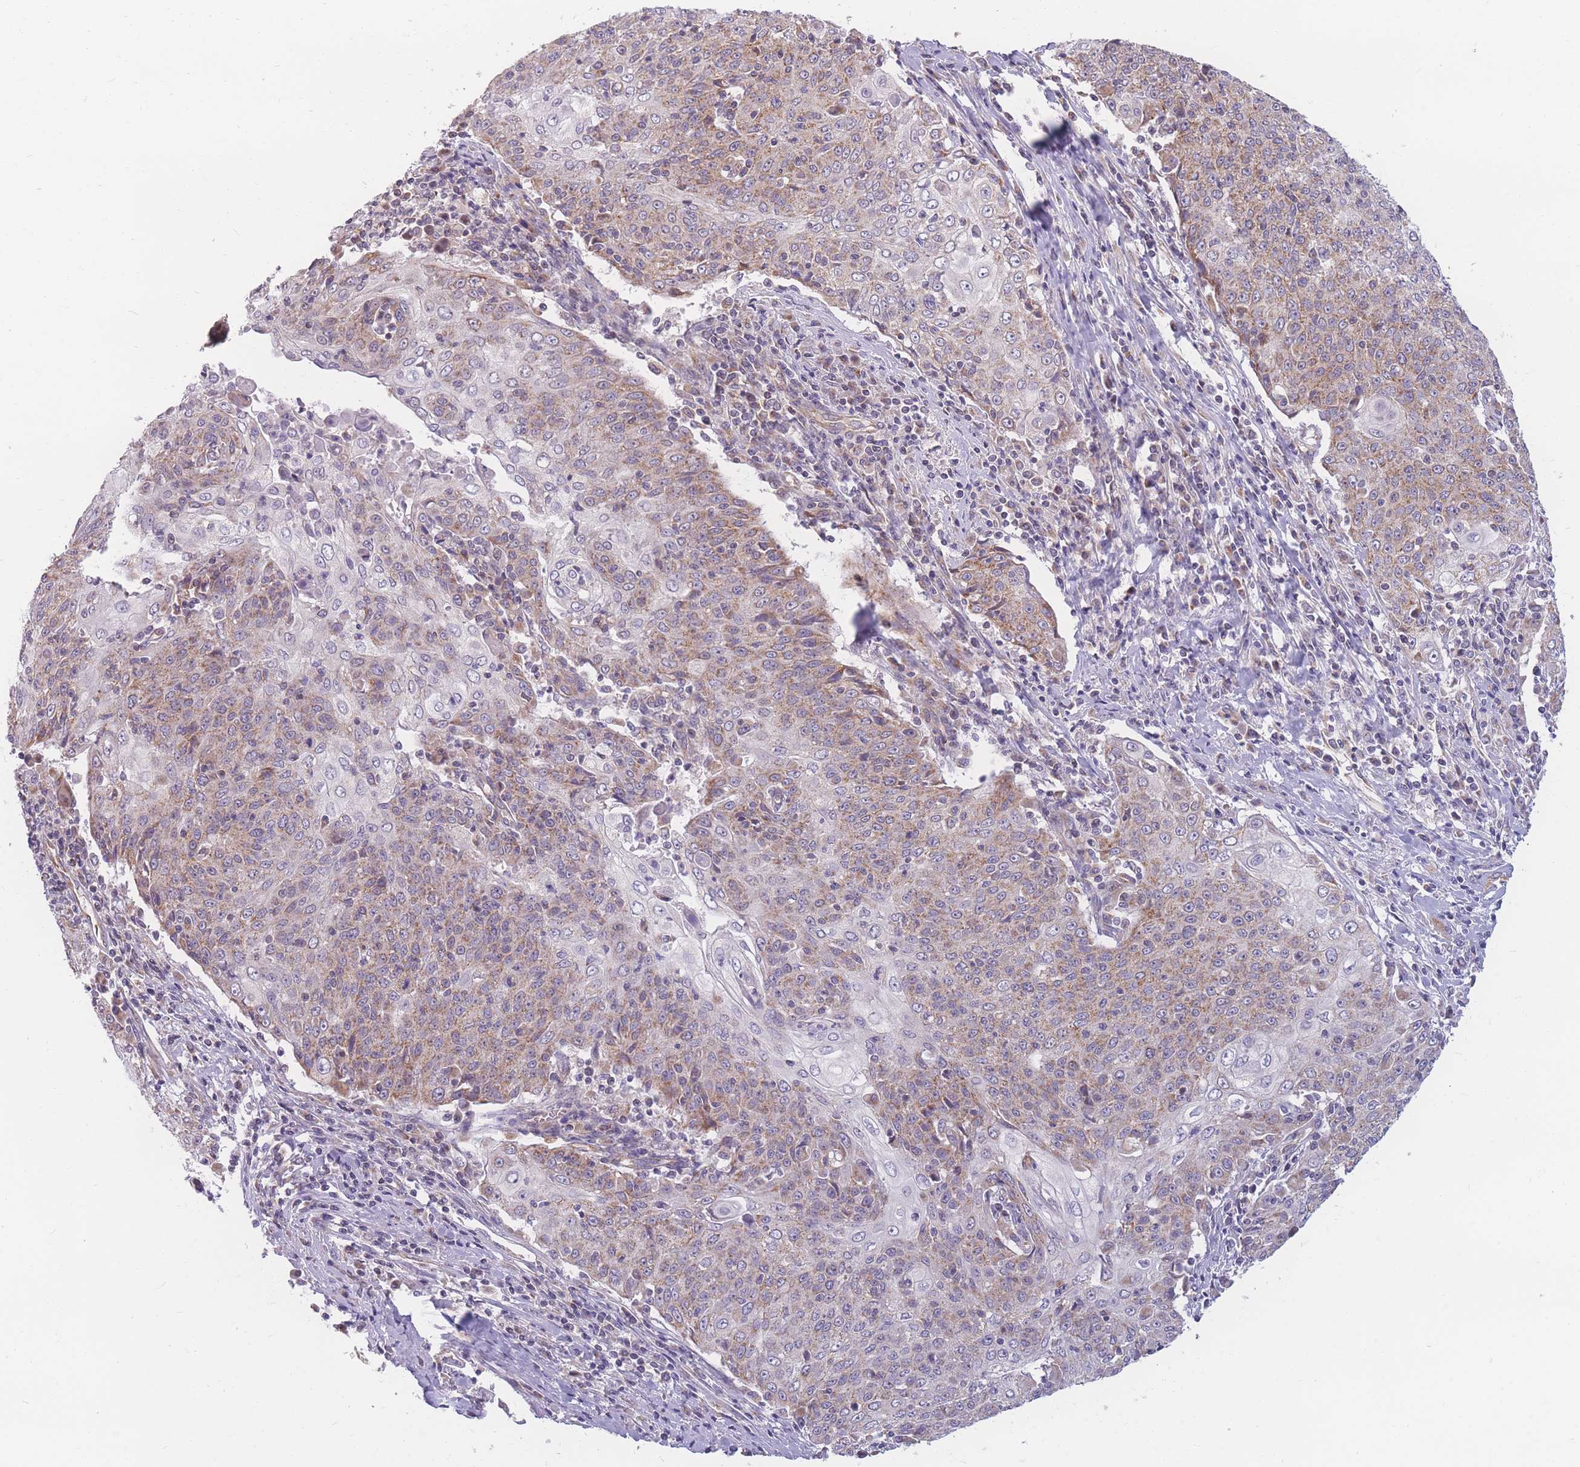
{"staining": {"intensity": "moderate", "quantity": "25%-75%", "location": "cytoplasmic/membranous"}, "tissue": "cervical cancer", "cell_type": "Tumor cells", "image_type": "cancer", "snomed": [{"axis": "morphology", "description": "Squamous cell carcinoma, NOS"}, {"axis": "topography", "description": "Cervix"}], "caption": "IHC of cervical cancer (squamous cell carcinoma) reveals medium levels of moderate cytoplasmic/membranous staining in about 25%-75% of tumor cells.", "gene": "MRPS9", "patient": {"sex": "female", "age": 48}}